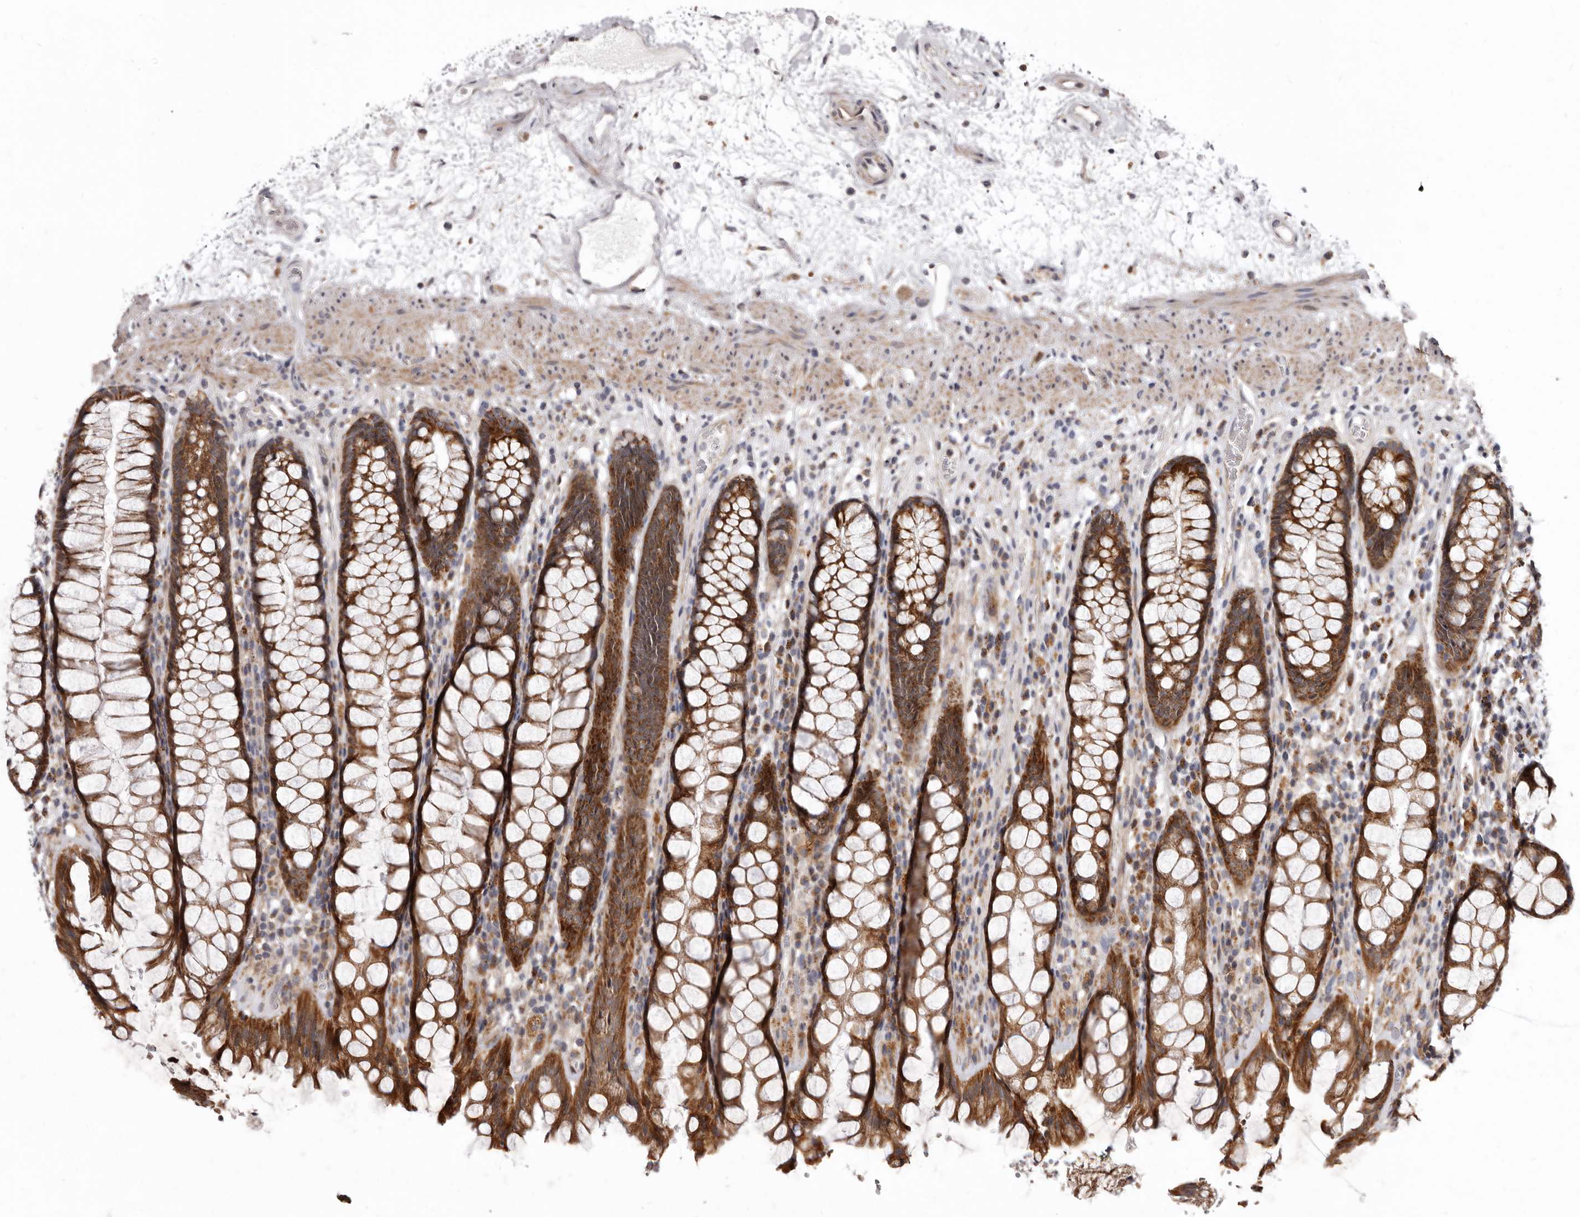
{"staining": {"intensity": "strong", "quantity": ">75%", "location": "cytoplasmic/membranous"}, "tissue": "rectum", "cell_type": "Glandular cells", "image_type": "normal", "snomed": [{"axis": "morphology", "description": "Normal tissue, NOS"}, {"axis": "topography", "description": "Rectum"}], "caption": "This histopathology image displays immunohistochemistry (IHC) staining of normal human rectum, with high strong cytoplasmic/membranous staining in about >75% of glandular cells.", "gene": "SMC4", "patient": {"sex": "male", "age": 64}}